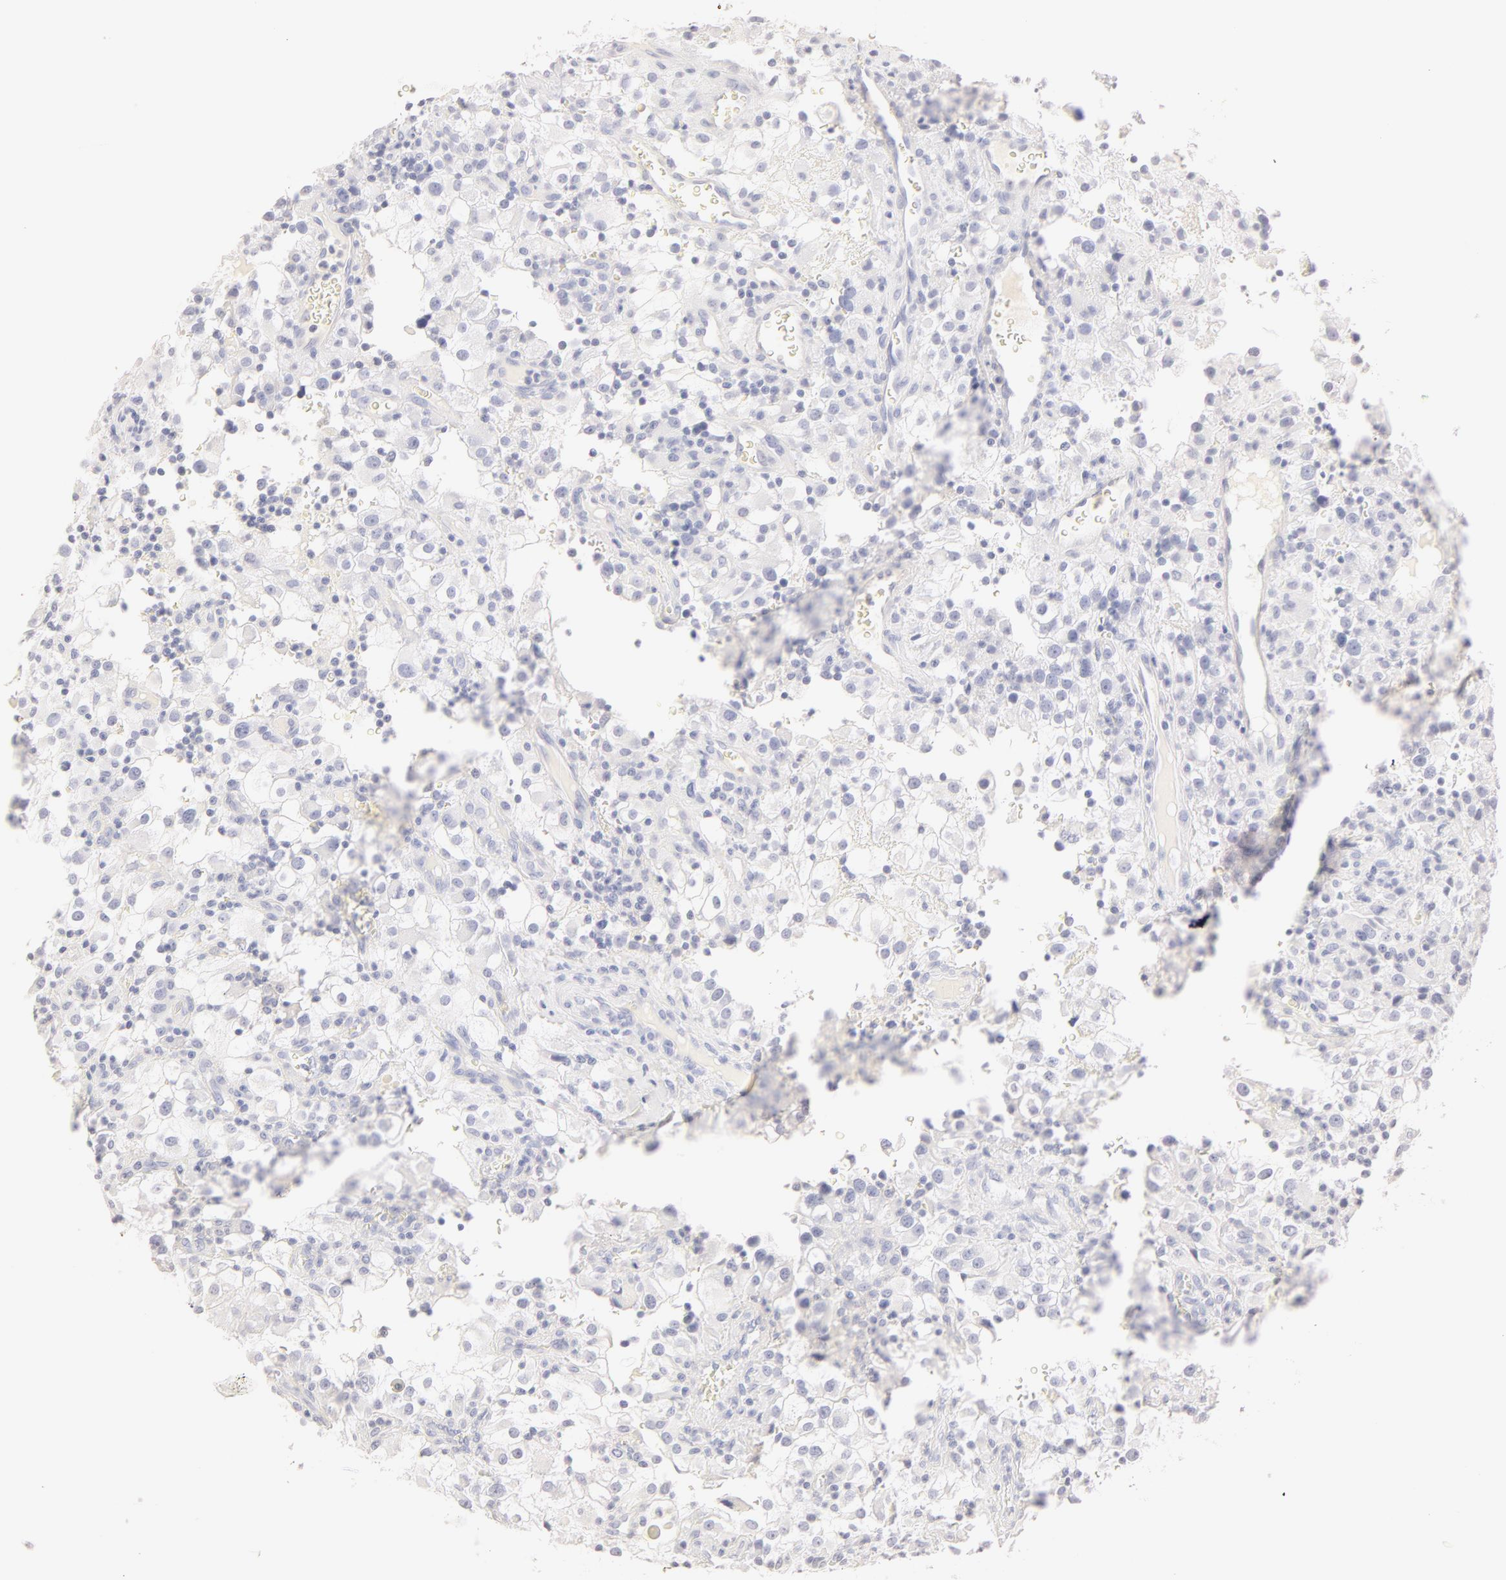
{"staining": {"intensity": "negative", "quantity": "none", "location": "none"}, "tissue": "renal cancer", "cell_type": "Tumor cells", "image_type": "cancer", "snomed": [{"axis": "morphology", "description": "Adenocarcinoma, NOS"}, {"axis": "topography", "description": "Kidney"}], "caption": "Adenocarcinoma (renal) was stained to show a protein in brown. There is no significant positivity in tumor cells. Brightfield microscopy of immunohistochemistry stained with DAB (brown) and hematoxylin (blue), captured at high magnification.", "gene": "LGALS7B", "patient": {"sex": "female", "age": 52}}